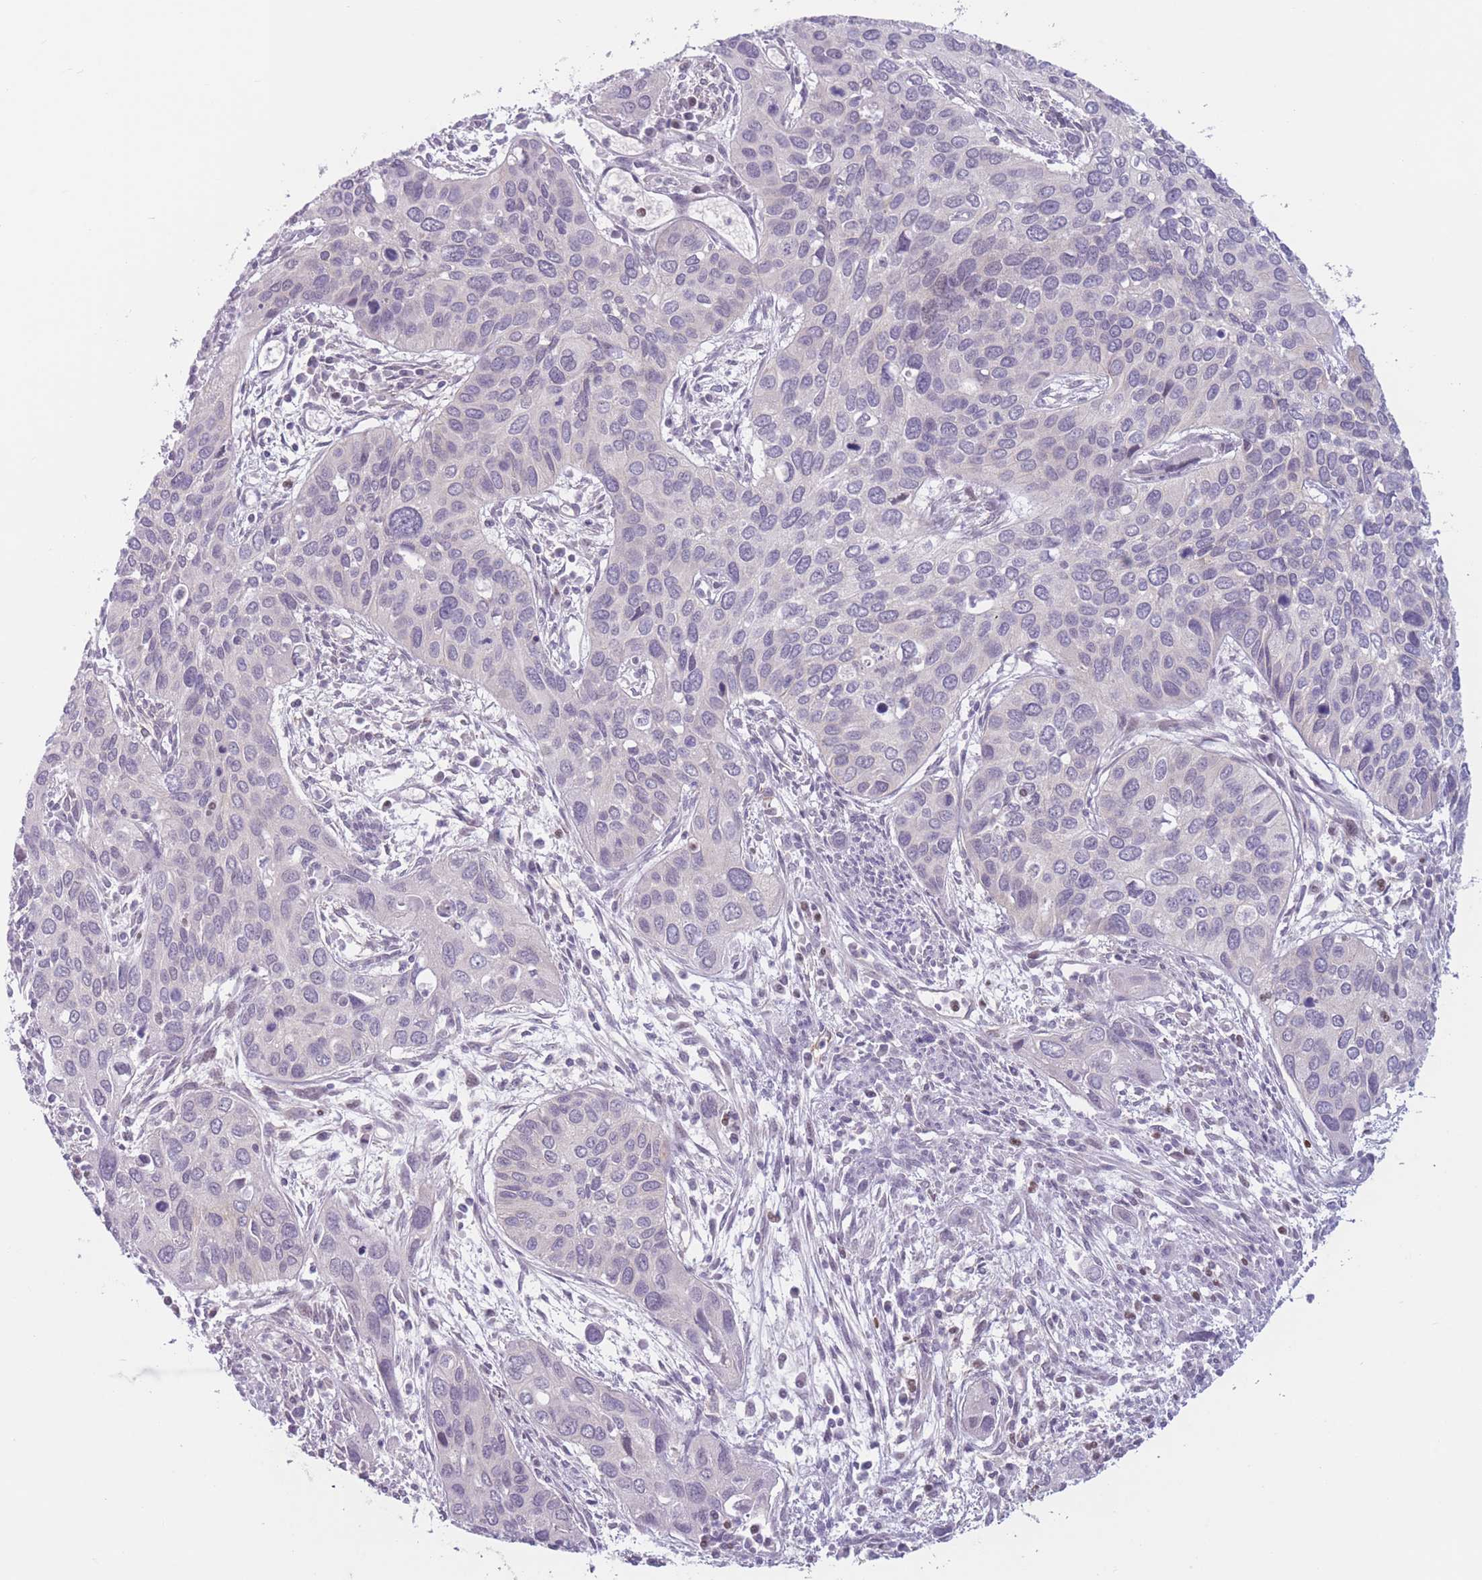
{"staining": {"intensity": "negative", "quantity": "none", "location": "none"}, "tissue": "cervical cancer", "cell_type": "Tumor cells", "image_type": "cancer", "snomed": [{"axis": "morphology", "description": "Squamous cell carcinoma, NOS"}, {"axis": "topography", "description": "Cervix"}], "caption": "Human squamous cell carcinoma (cervical) stained for a protein using immunohistochemistry (IHC) reveals no expression in tumor cells.", "gene": "ZNF439", "patient": {"sex": "female", "age": 55}}